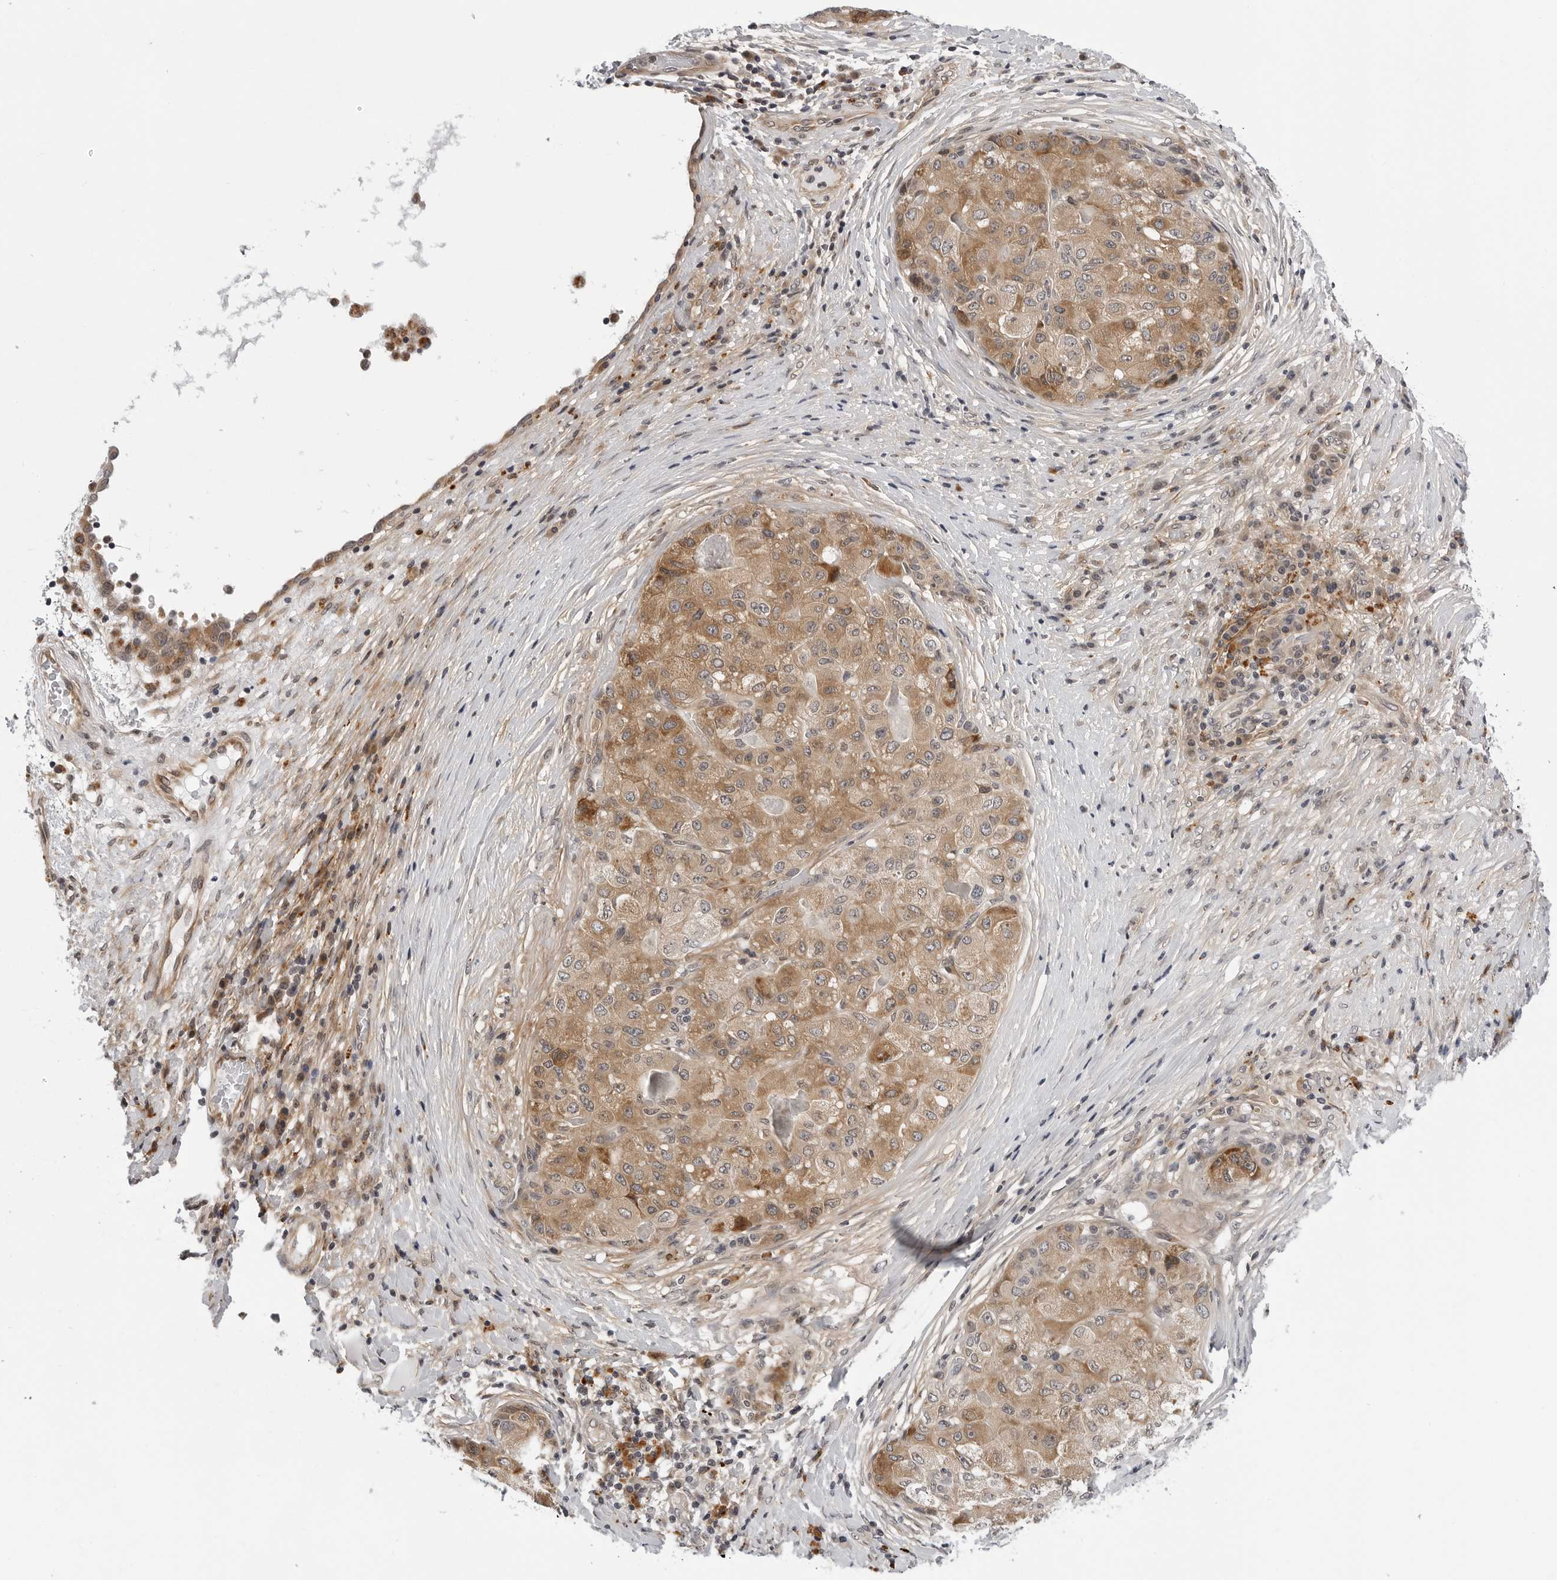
{"staining": {"intensity": "moderate", "quantity": ">75%", "location": "cytoplasmic/membranous"}, "tissue": "liver cancer", "cell_type": "Tumor cells", "image_type": "cancer", "snomed": [{"axis": "morphology", "description": "Carcinoma, Hepatocellular, NOS"}, {"axis": "topography", "description": "Liver"}], "caption": "Immunohistochemistry (IHC) histopathology image of neoplastic tissue: liver hepatocellular carcinoma stained using immunohistochemistry (IHC) exhibits medium levels of moderate protein expression localized specifically in the cytoplasmic/membranous of tumor cells, appearing as a cytoplasmic/membranous brown color.", "gene": "KIAA1614", "patient": {"sex": "male", "age": 80}}